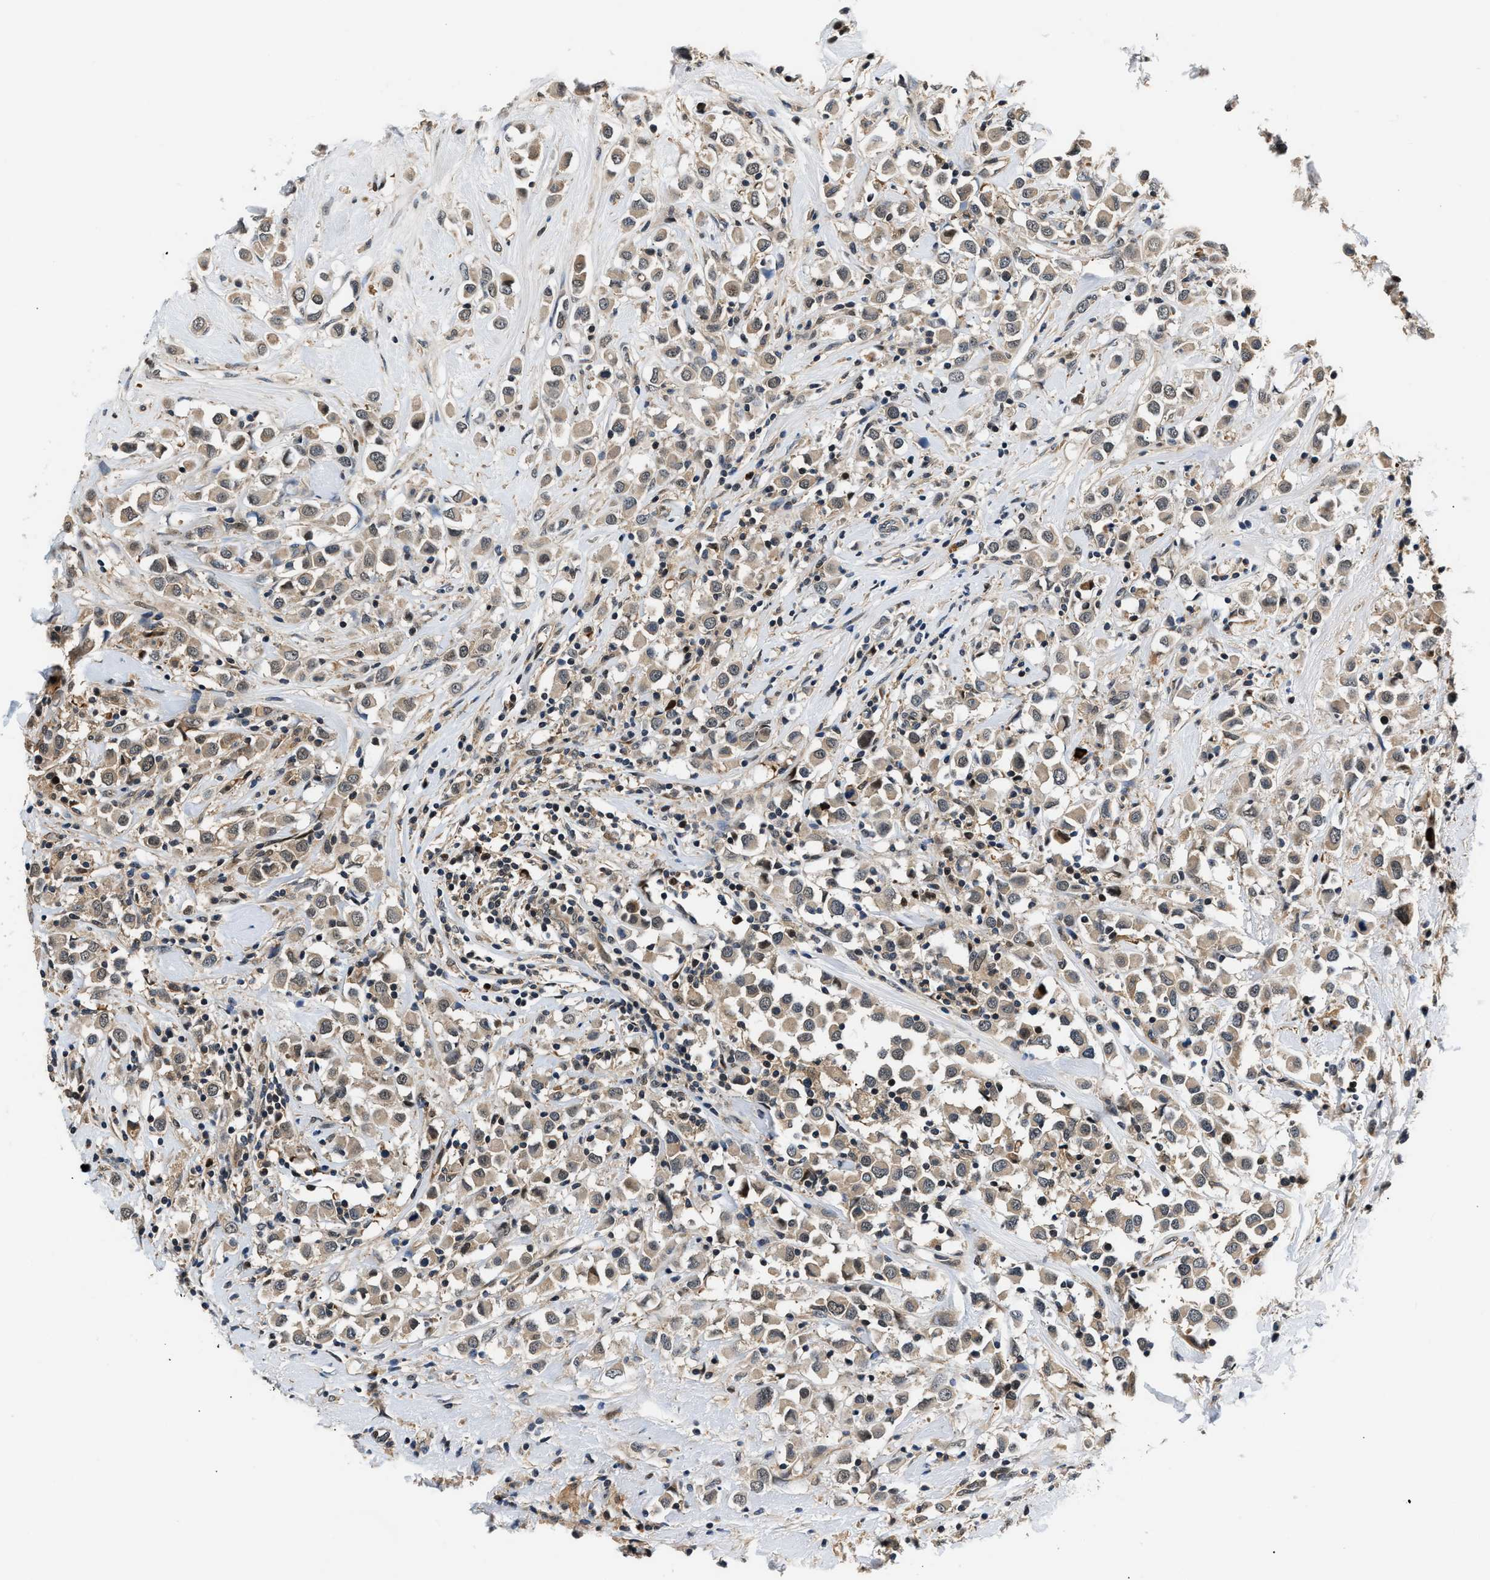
{"staining": {"intensity": "weak", "quantity": ">75%", "location": "cytoplasmic/membranous"}, "tissue": "breast cancer", "cell_type": "Tumor cells", "image_type": "cancer", "snomed": [{"axis": "morphology", "description": "Duct carcinoma"}, {"axis": "topography", "description": "Breast"}], "caption": "About >75% of tumor cells in human breast cancer (infiltrating ductal carcinoma) display weak cytoplasmic/membranous protein expression as visualized by brown immunohistochemical staining.", "gene": "TUT7", "patient": {"sex": "female", "age": 61}}